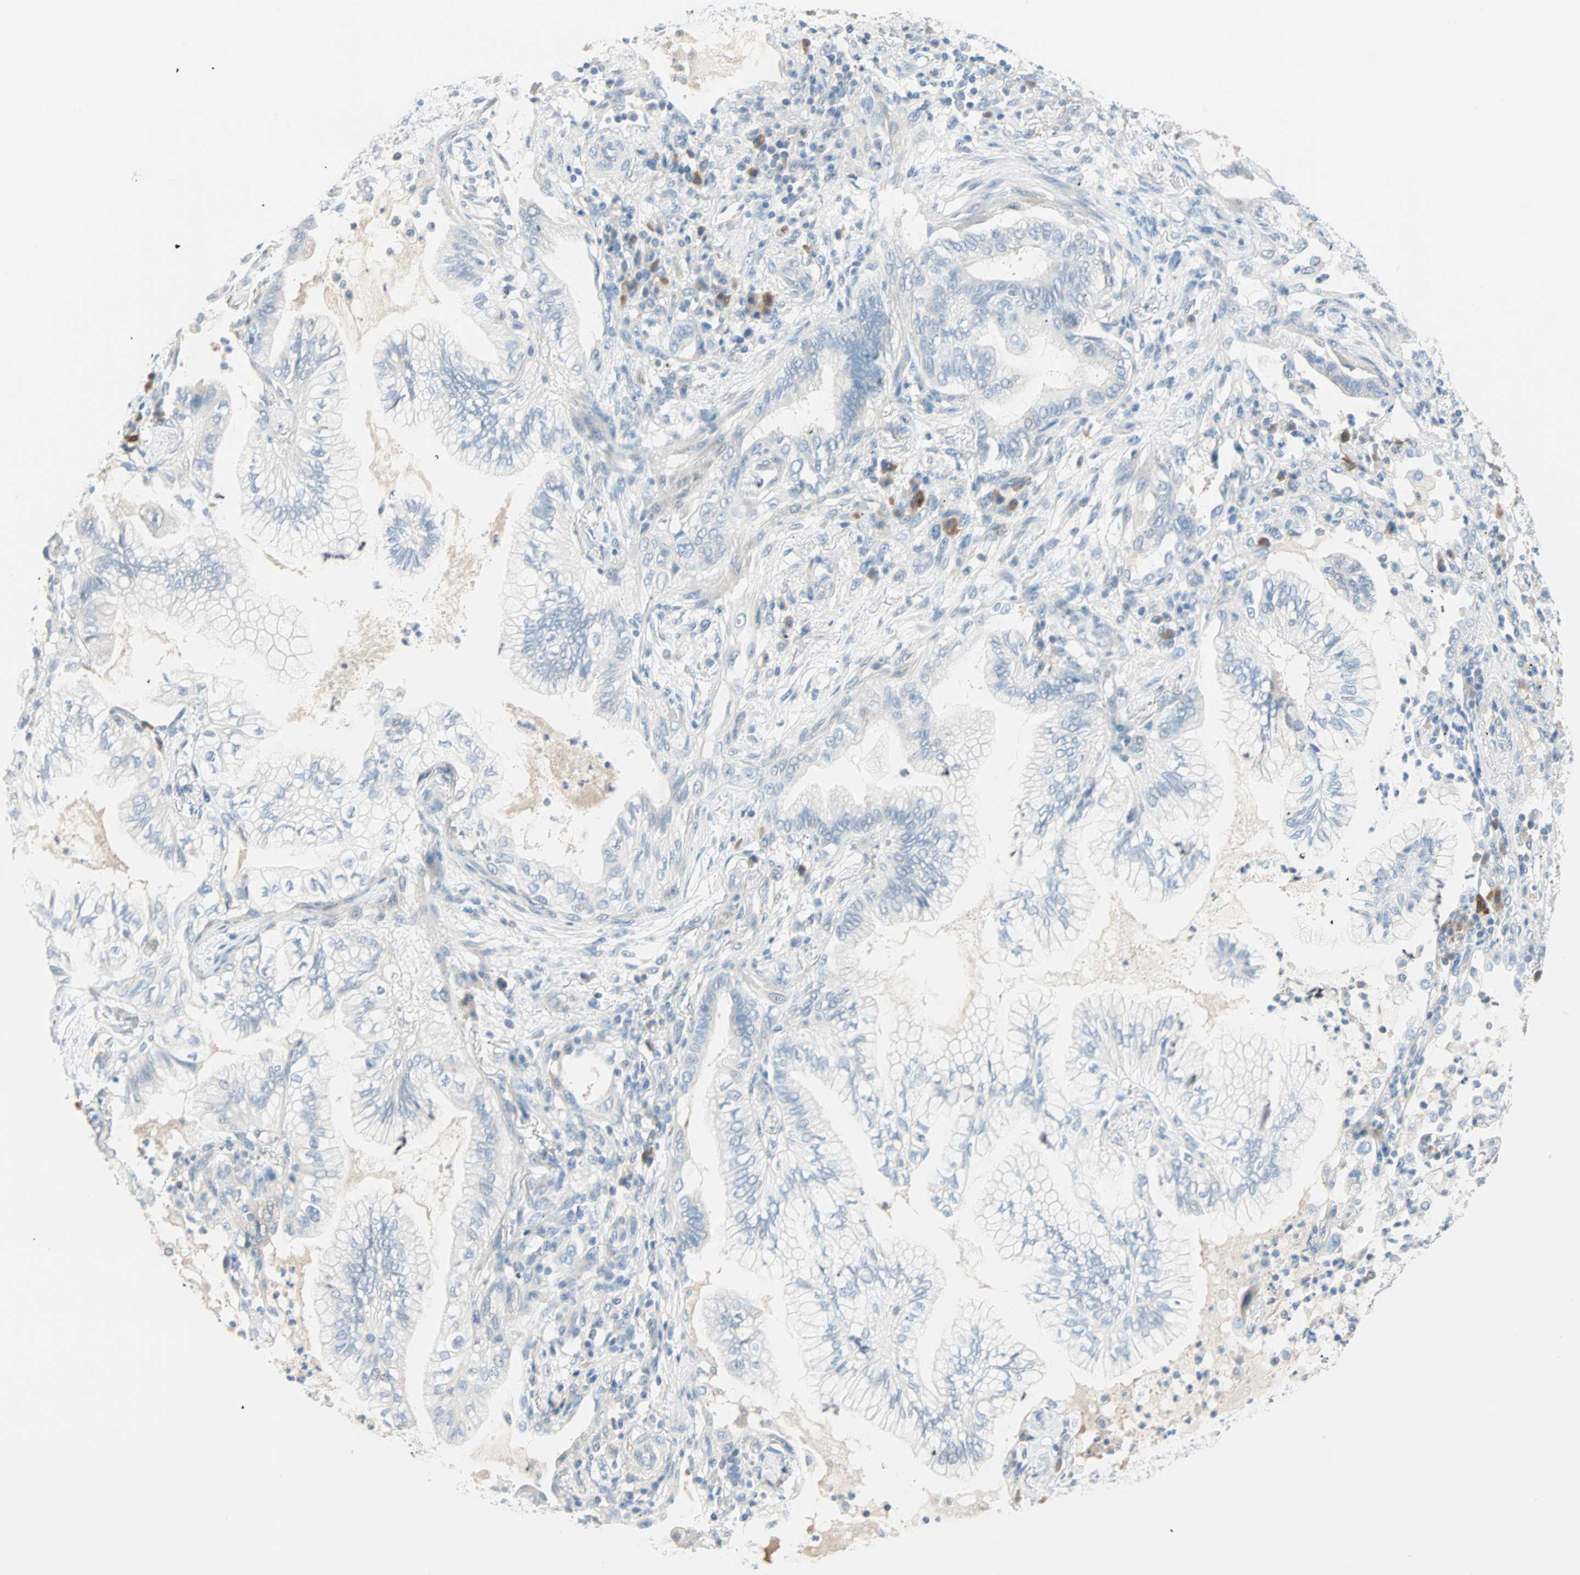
{"staining": {"intensity": "negative", "quantity": "none", "location": "none"}, "tissue": "lung cancer", "cell_type": "Tumor cells", "image_type": "cancer", "snomed": [{"axis": "morphology", "description": "Normal tissue, NOS"}, {"axis": "morphology", "description": "Adenocarcinoma, NOS"}, {"axis": "topography", "description": "Bronchus"}, {"axis": "topography", "description": "Lung"}], "caption": "Tumor cells are negative for protein expression in human lung adenocarcinoma. (DAB IHC visualized using brightfield microscopy, high magnification).", "gene": "ATF6", "patient": {"sex": "female", "age": 70}}